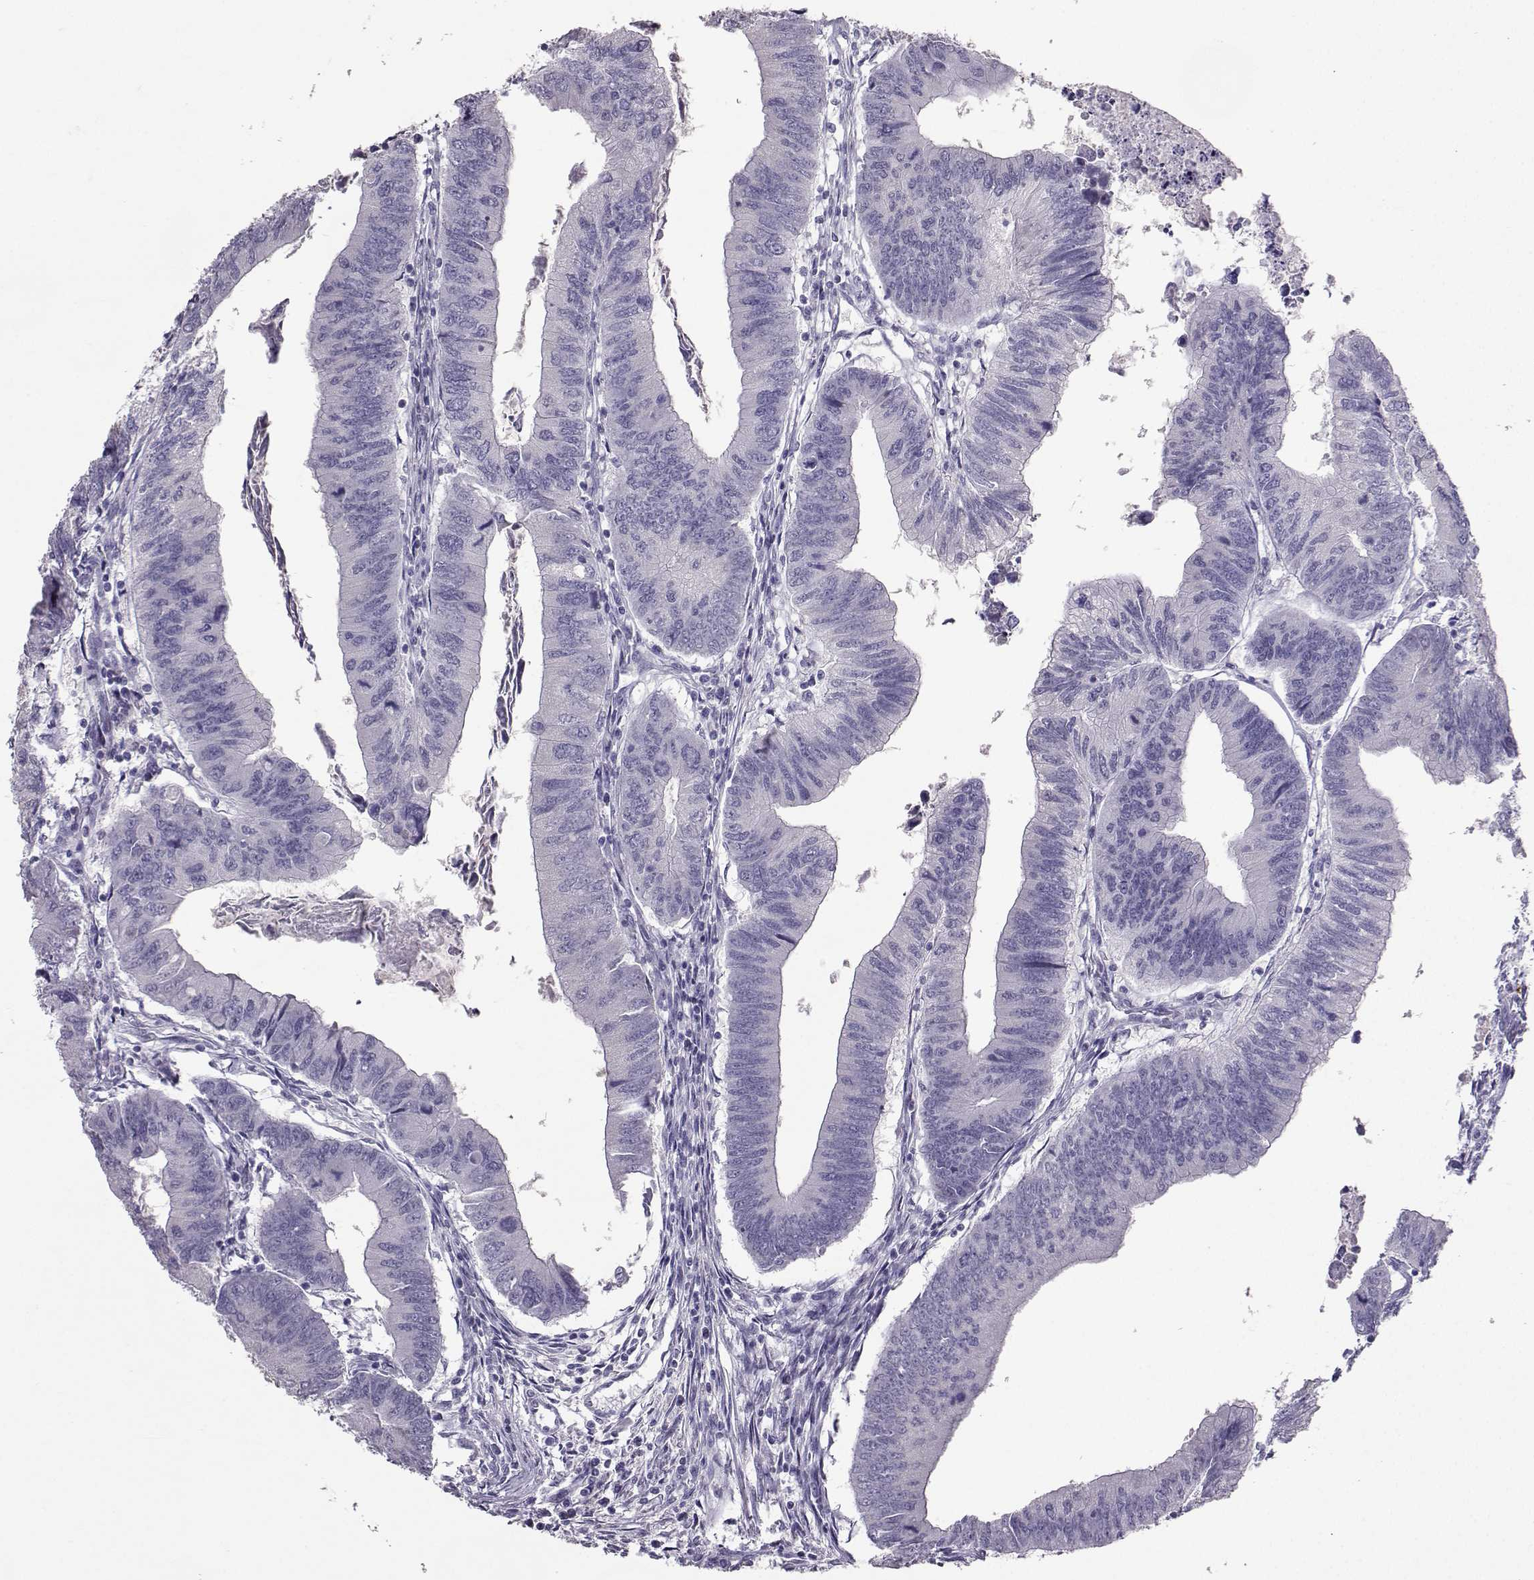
{"staining": {"intensity": "negative", "quantity": "none", "location": "none"}, "tissue": "colorectal cancer", "cell_type": "Tumor cells", "image_type": "cancer", "snomed": [{"axis": "morphology", "description": "Adenocarcinoma, NOS"}, {"axis": "topography", "description": "Colon"}], "caption": "Immunohistochemical staining of colorectal cancer reveals no significant positivity in tumor cells. (Stains: DAB (3,3'-diaminobenzidine) immunohistochemistry with hematoxylin counter stain, Microscopy: brightfield microscopy at high magnification).", "gene": "CARTPT", "patient": {"sex": "male", "age": 53}}